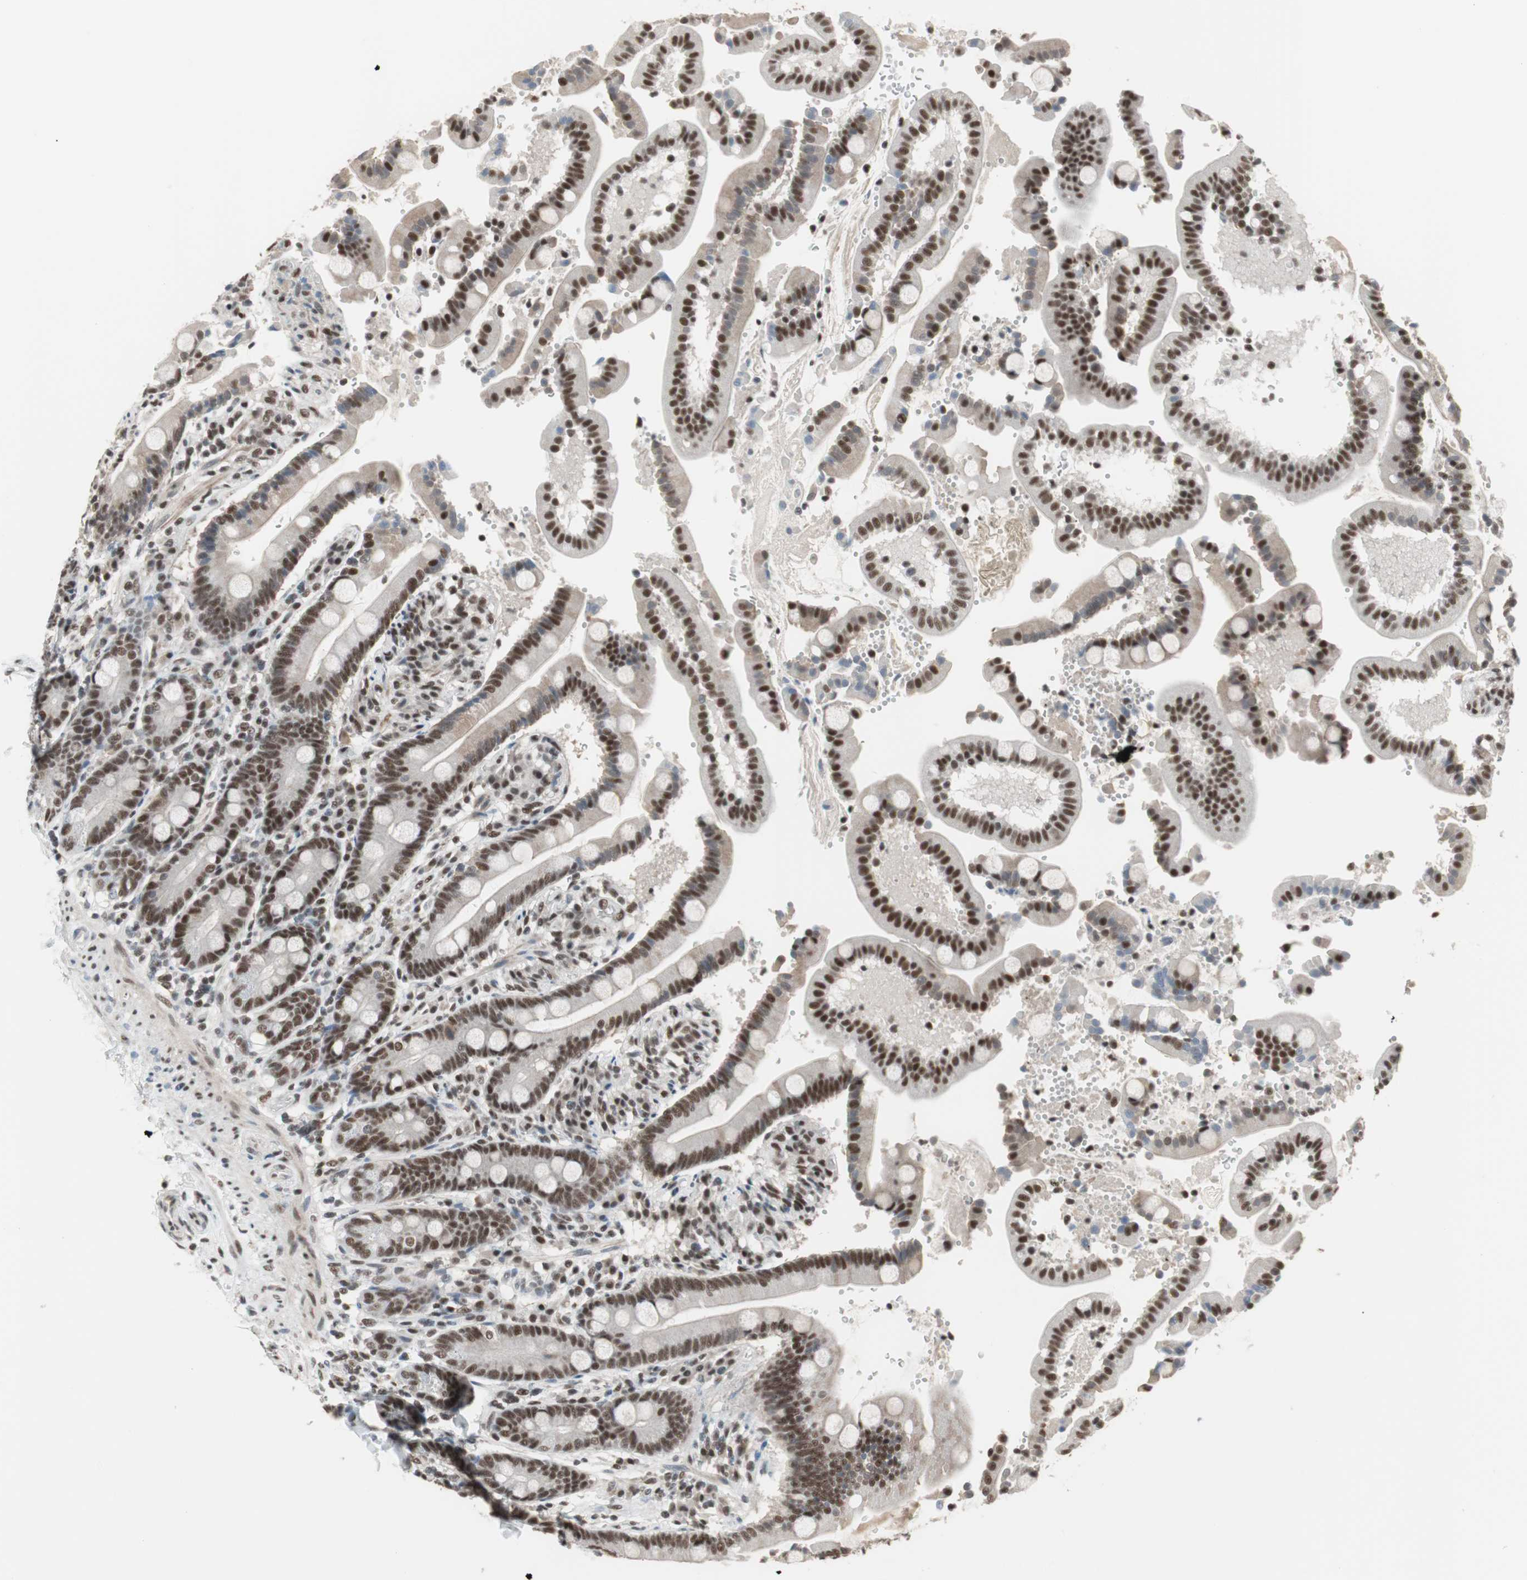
{"staining": {"intensity": "strong", "quantity": ">75%", "location": "nuclear"}, "tissue": "duodenum", "cell_type": "Glandular cells", "image_type": "normal", "snomed": [{"axis": "morphology", "description": "Normal tissue, NOS"}, {"axis": "topography", "description": "Small intestine, NOS"}], "caption": "Protein expression by IHC exhibits strong nuclear staining in approximately >75% of glandular cells in benign duodenum. Immunohistochemistry (ihc) stains the protein of interest in brown and the nuclei are stained blue.", "gene": "RTF1", "patient": {"sex": "female", "age": 71}}